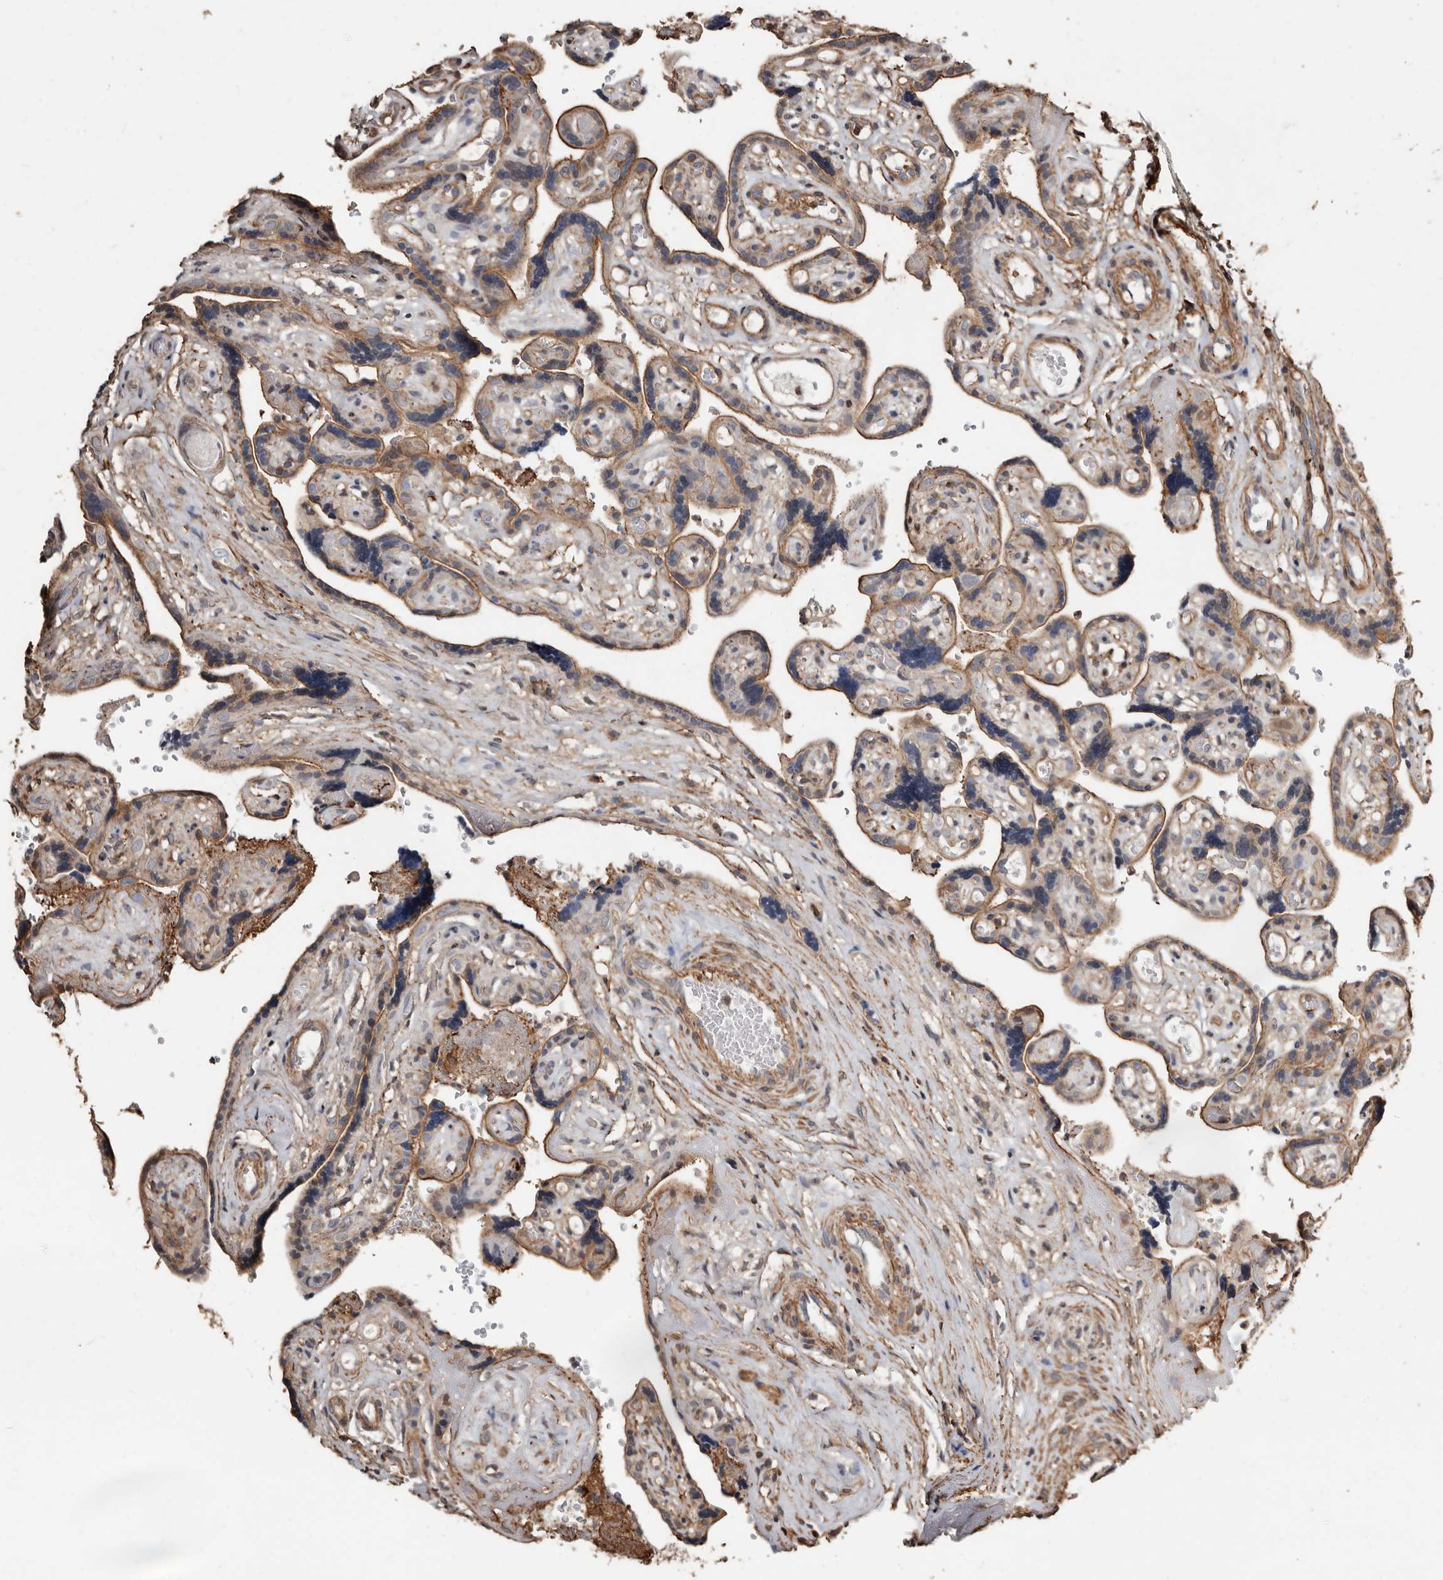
{"staining": {"intensity": "weak", "quantity": "<25%", "location": "cytoplasmic/membranous"}, "tissue": "placenta", "cell_type": "Decidual cells", "image_type": "normal", "snomed": [{"axis": "morphology", "description": "Normal tissue, NOS"}, {"axis": "topography", "description": "Placenta"}], "caption": "Placenta was stained to show a protein in brown. There is no significant positivity in decidual cells. (DAB IHC with hematoxylin counter stain).", "gene": "GSK3A", "patient": {"sex": "female", "age": 30}}